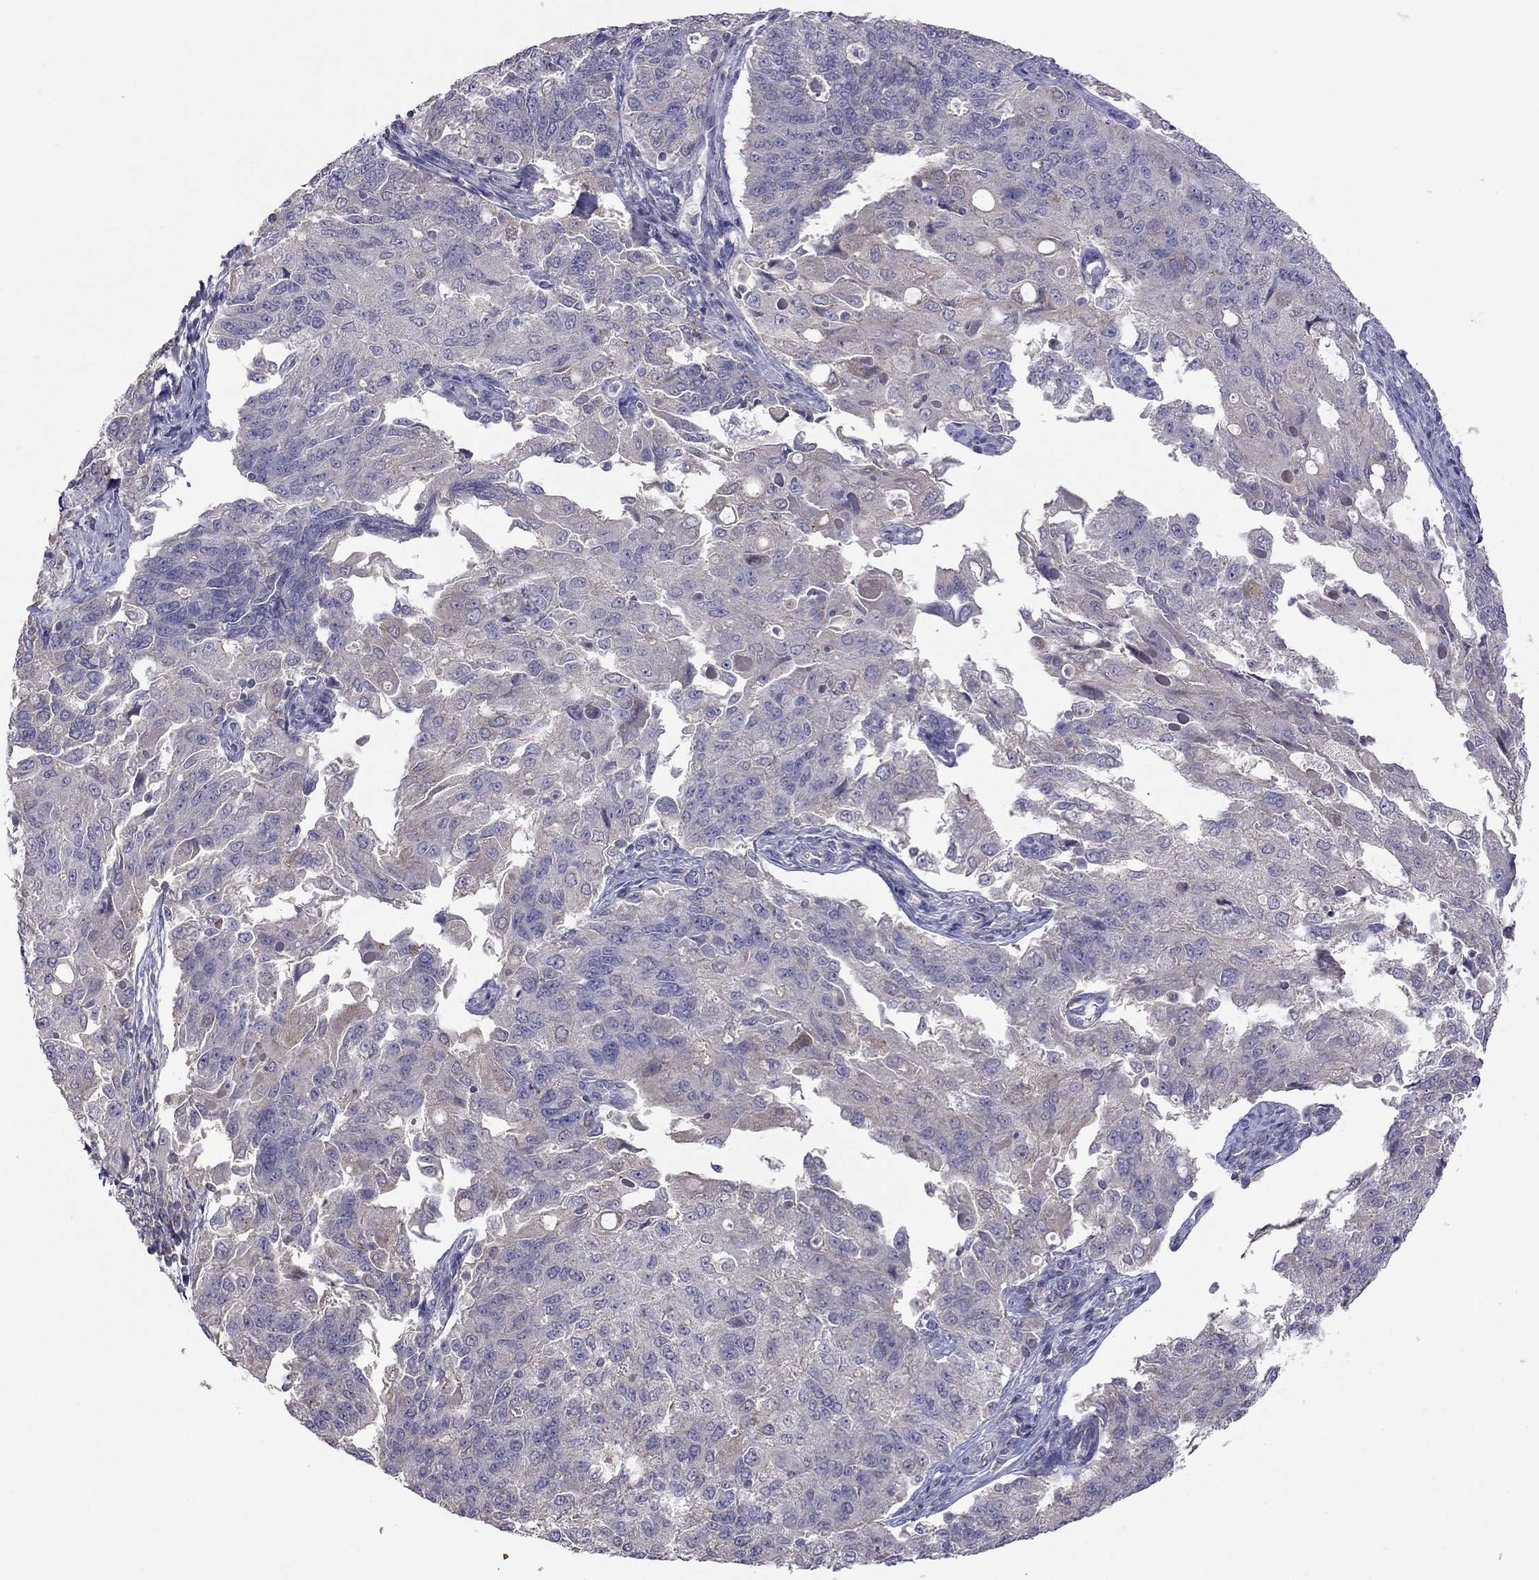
{"staining": {"intensity": "negative", "quantity": "none", "location": "none"}, "tissue": "endometrial cancer", "cell_type": "Tumor cells", "image_type": "cancer", "snomed": [{"axis": "morphology", "description": "Adenocarcinoma, NOS"}, {"axis": "topography", "description": "Endometrium"}], "caption": "An immunohistochemistry (IHC) histopathology image of endometrial cancer (adenocarcinoma) is shown. There is no staining in tumor cells of endometrial cancer (adenocarcinoma). (DAB (3,3'-diaminobenzidine) immunohistochemistry (IHC), high magnification).", "gene": "RTP5", "patient": {"sex": "female", "age": 43}}